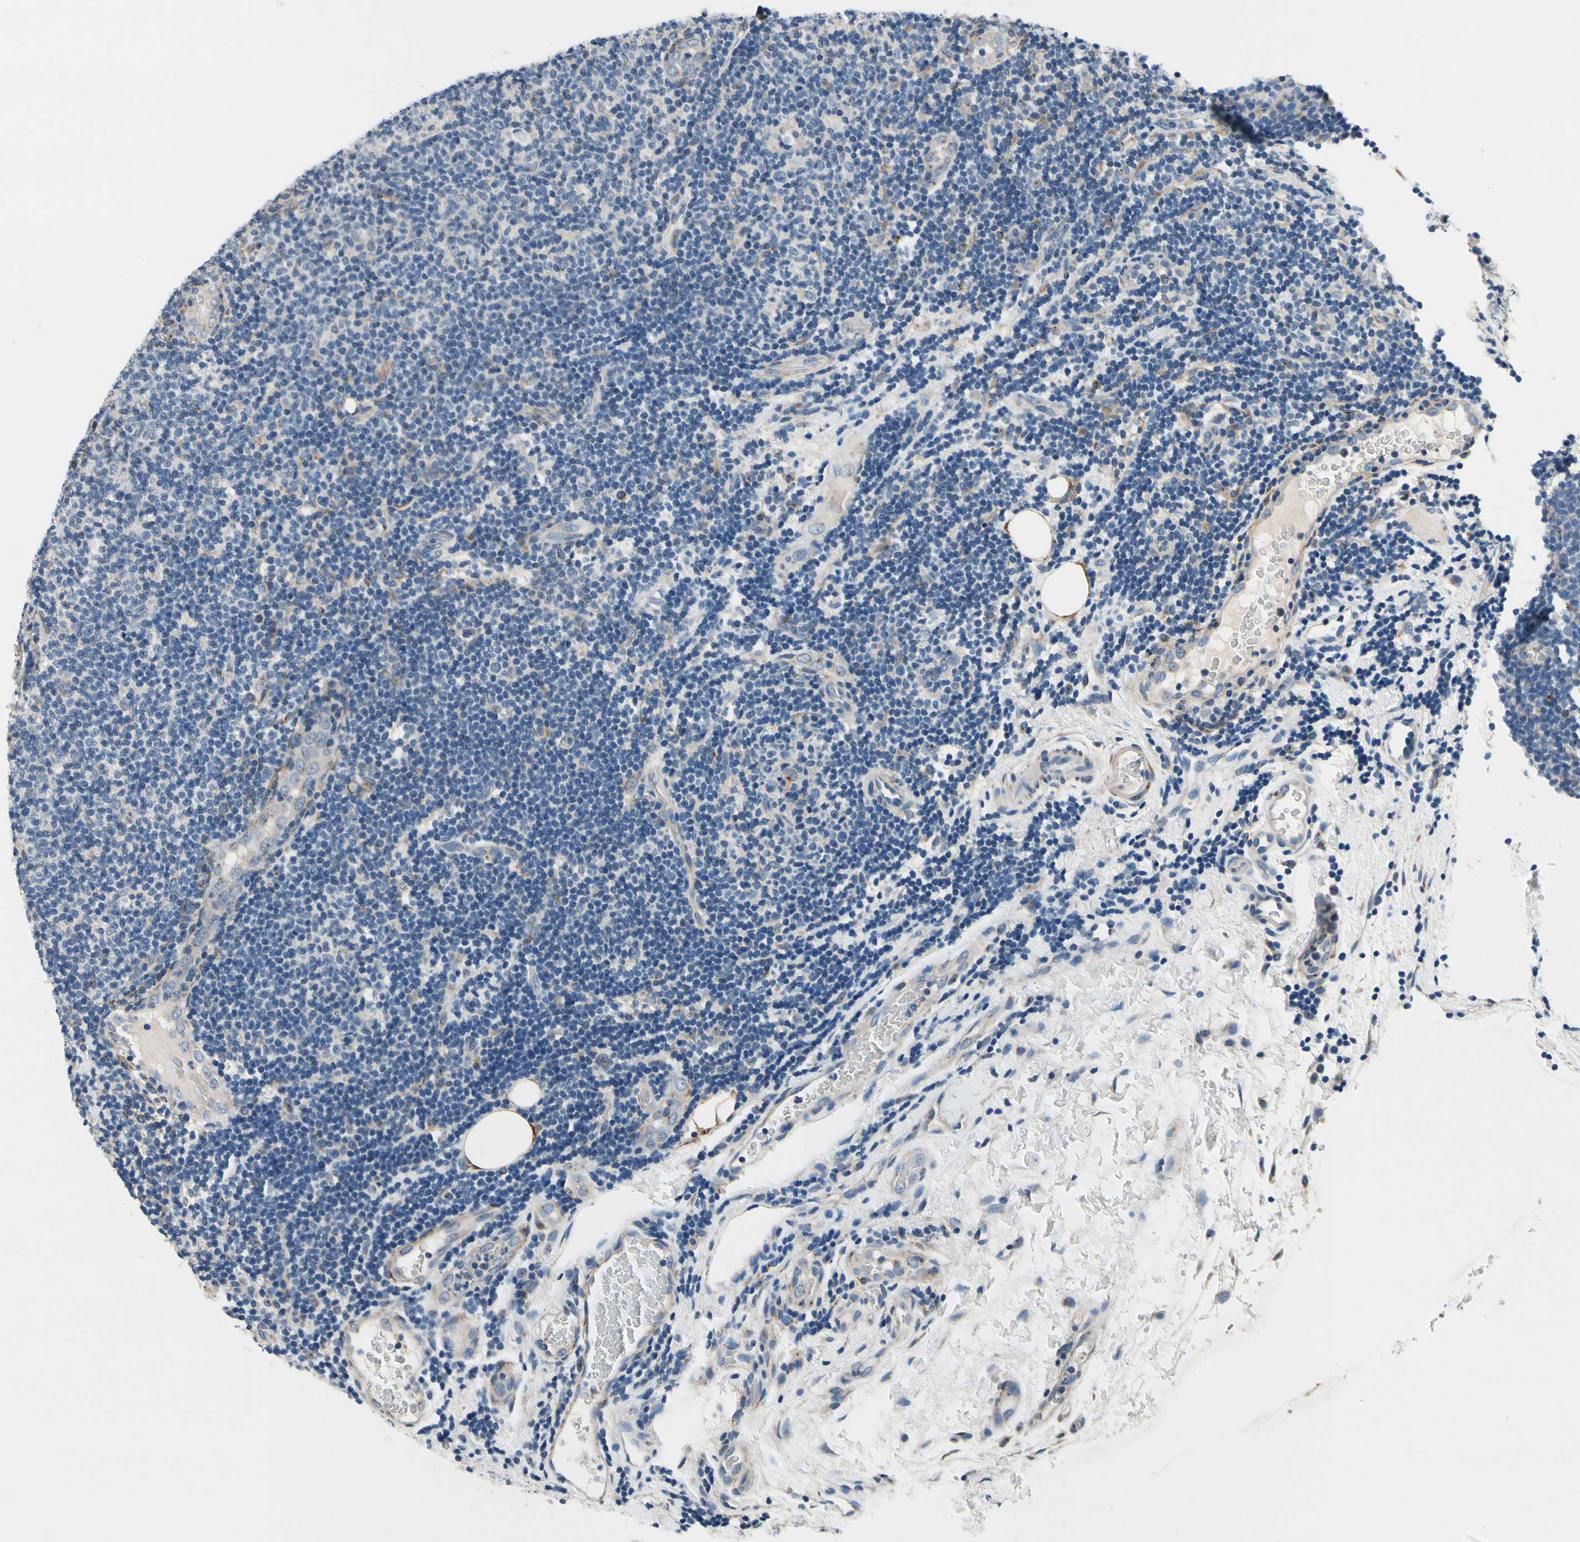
{"staining": {"intensity": "negative", "quantity": "none", "location": "none"}, "tissue": "lymphoma", "cell_type": "Tumor cells", "image_type": "cancer", "snomed": [{"axis": "morphology", "description": "Malignant lymphoma, non-Hodgkin's type, Low grade"}, {"axis": "topography", "description": "Lymph node"}], "caption": "Immunohistochemistry (IHC) of low-grade malignant lymphoma, non-Hodgkin's type demonstrates no positivity in tumor cells. (IHC, brightfield microscopy, high magnification).", "gene": "PRKAR2B", "patient": {"sex": "male", "age": 83}}